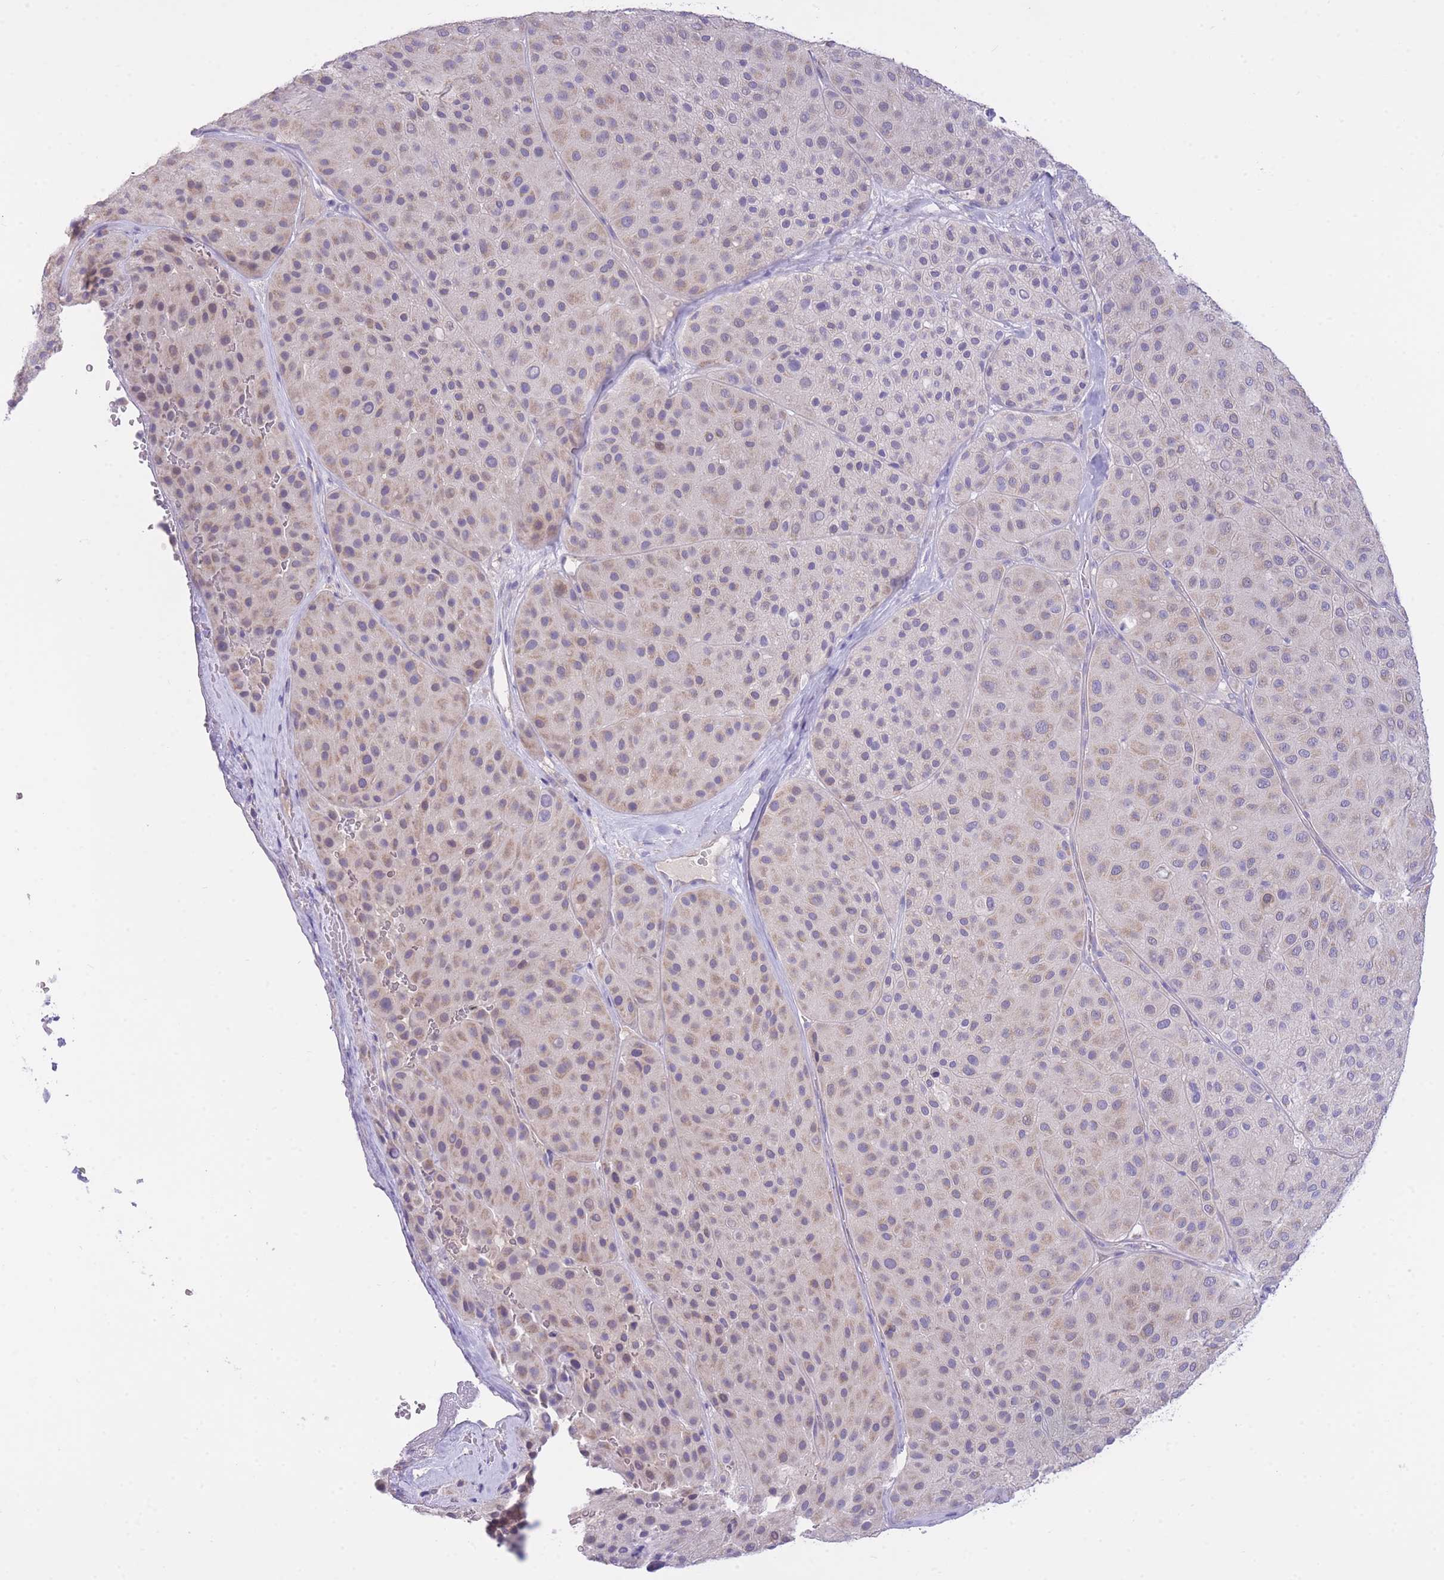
{"staining": {"intensity": "weak", "quantity": "25%-75%", "location": "cytoplasmic/membranous"}, "tissue": "melanoma", "cell_type": "Tumor cells", "image_type": "cancer", "snomed": [{"axis": "morphology", "description": "Malignant melanoma, Metastatic site"}, {"axis": "topography", "description": "Smooth muscle"}], "caption": "Weak cytoplasmic/membranous positivity for a protein is identified in approximately 25%-75% of tumor cells of melanoma using immunohistochemistry.", "gene": "PGM1", "patient": {"sex": "male", "age": 41}}